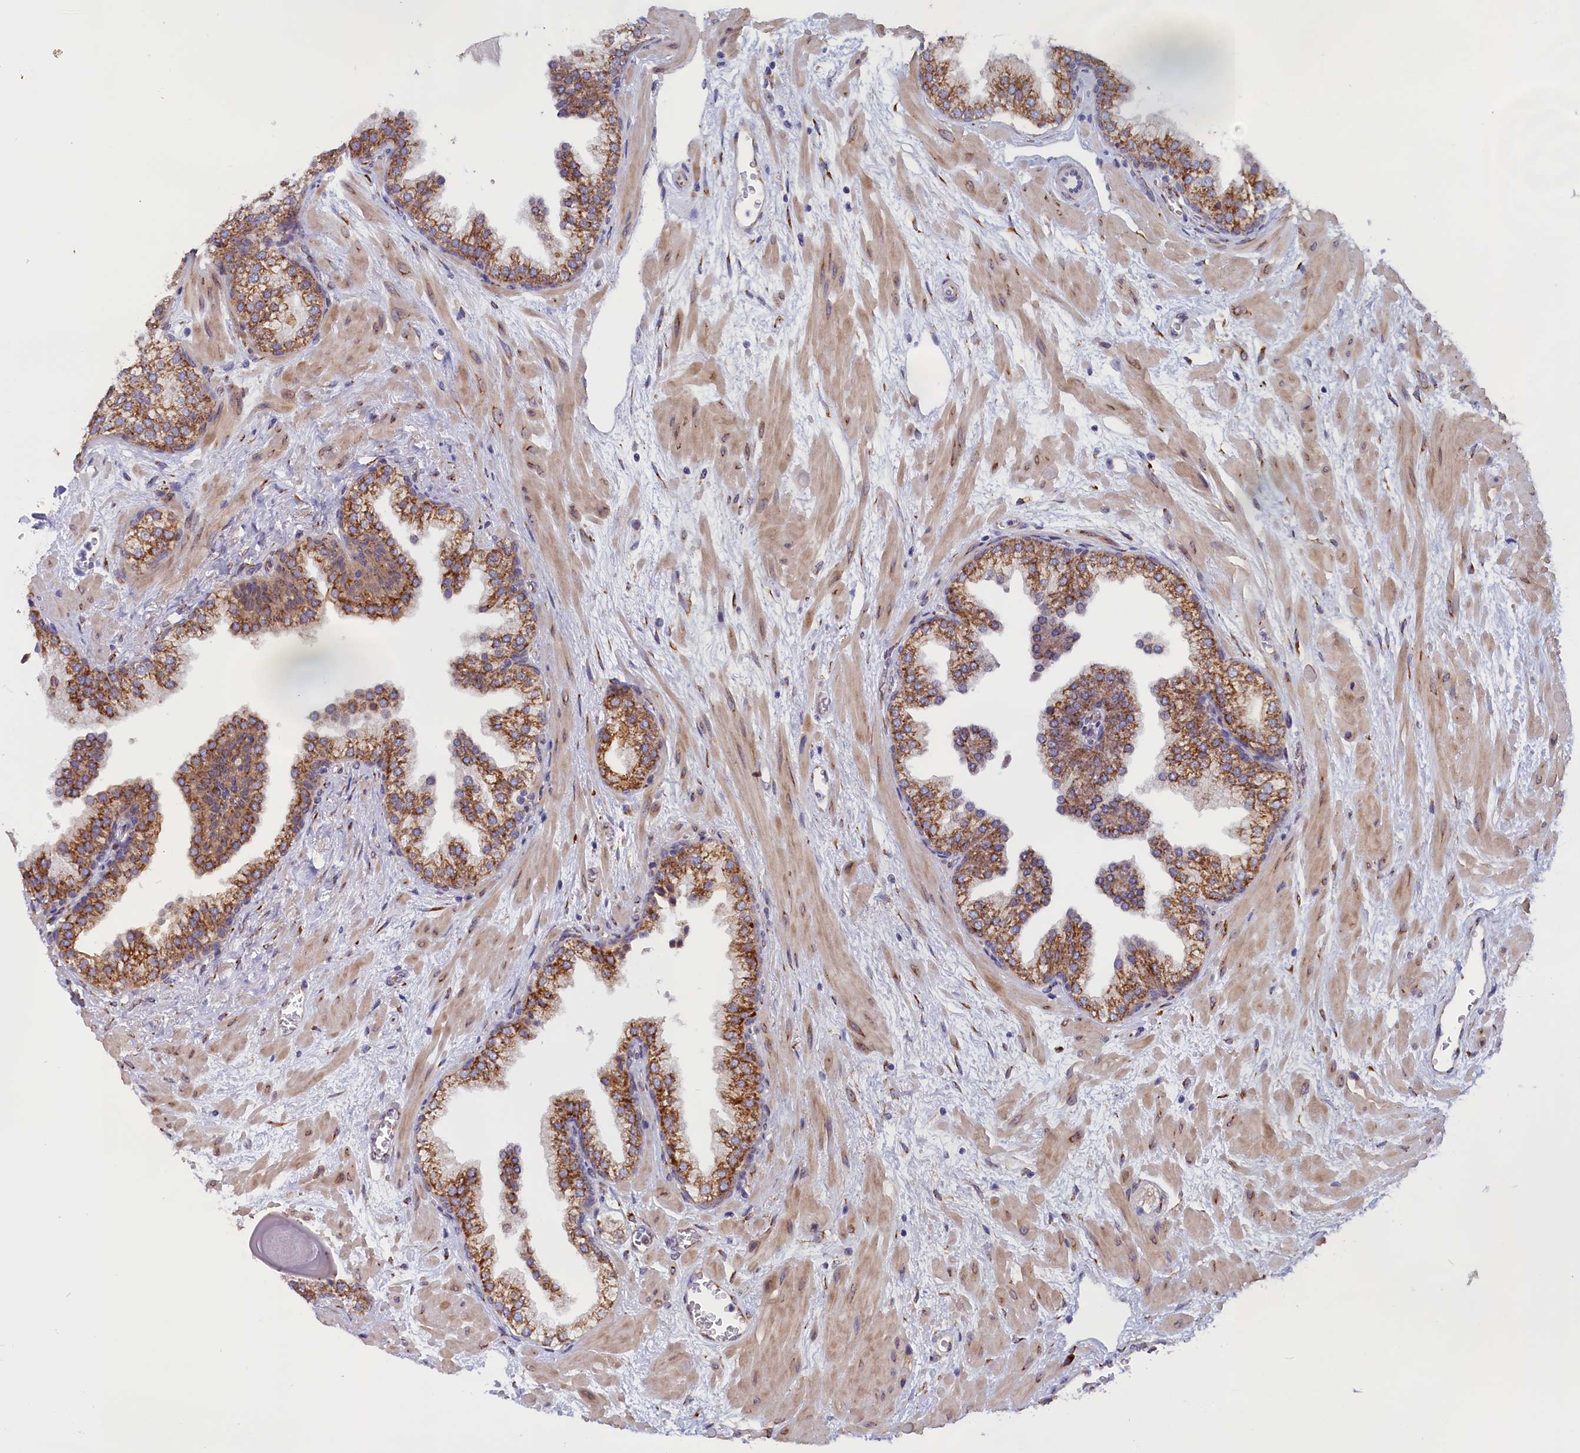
{"staining": {"intensity": "moderate", "quantity": ">75%", "location": "cytoplasmic/membranous"}, "tissue": "prostate", "cell_type": "Glandular cells", "image_type": "normal", "snomed": [{"axis": "morphology", "description": "Normal tissue, NOS"}, {"axis": "topography", "description": "Prostate"}], "caption": "High-power microscopy captured an immunohistochemistry (IHC) photomicrograph of unremarkable prostate, revealing moderate cytoplasmic/membranous expression in approximately >75% of glandular cells. (IHC, brightfield microscopy, high magnification).", "gene": "CCDC68", "patient": {"sex": "male", "age": 48}}